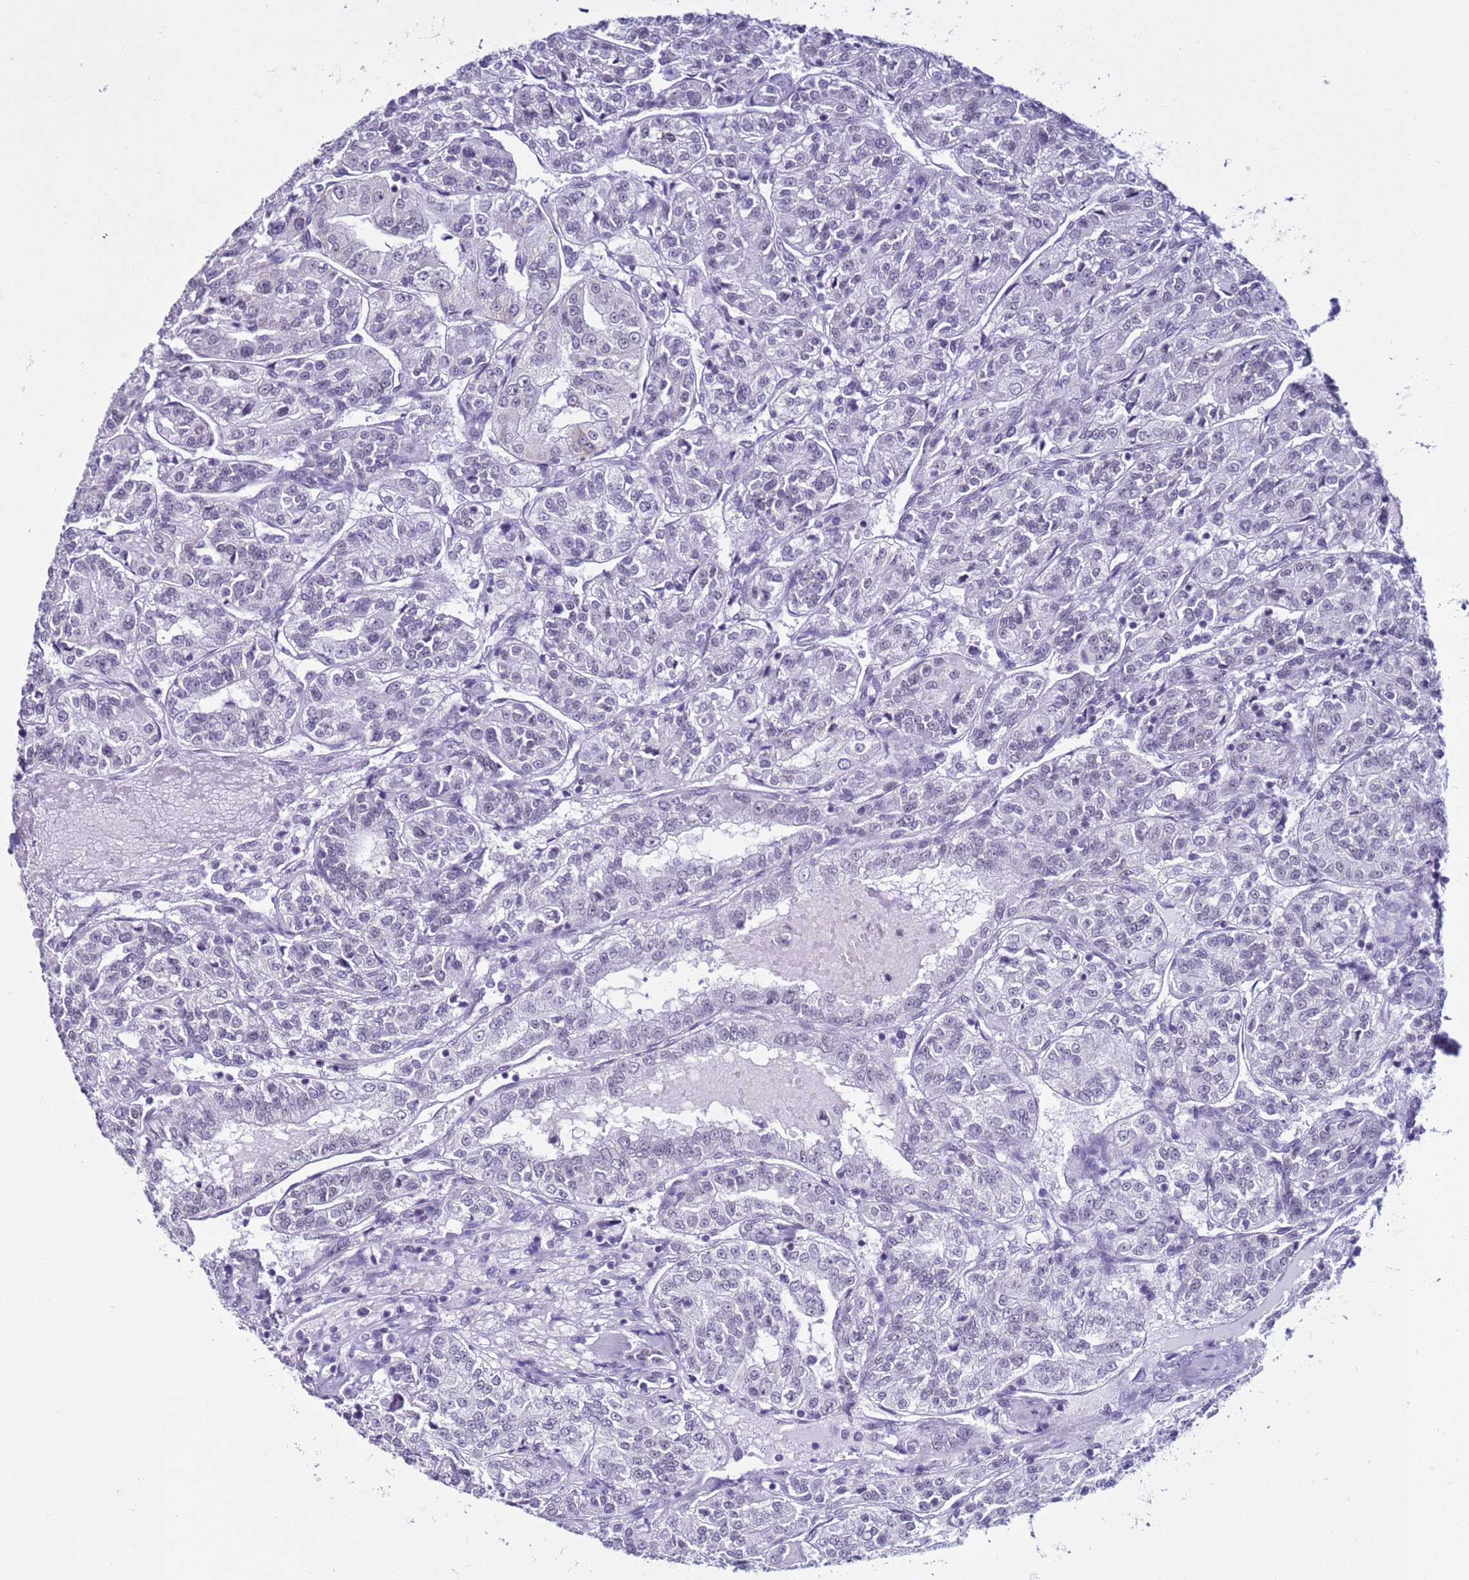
{"staining": {"intensity": "negative", "quantity": "none", "location": "none"}, "tissue": "renal cancer", "cell_type": "Tumor cells", "image_type": "cancer", "snomed": [{"axis": "morphology", "description": "Adenocarcinoma, NOS"}, {"axis": "topography", "description": "Kidney"}], "caption": "Human renal adenocarcinoma stained for a protein using IHC displays no expression in tumor cells.", "gene": "DHX15", "patient": {"sex": "female", "age": 63}}